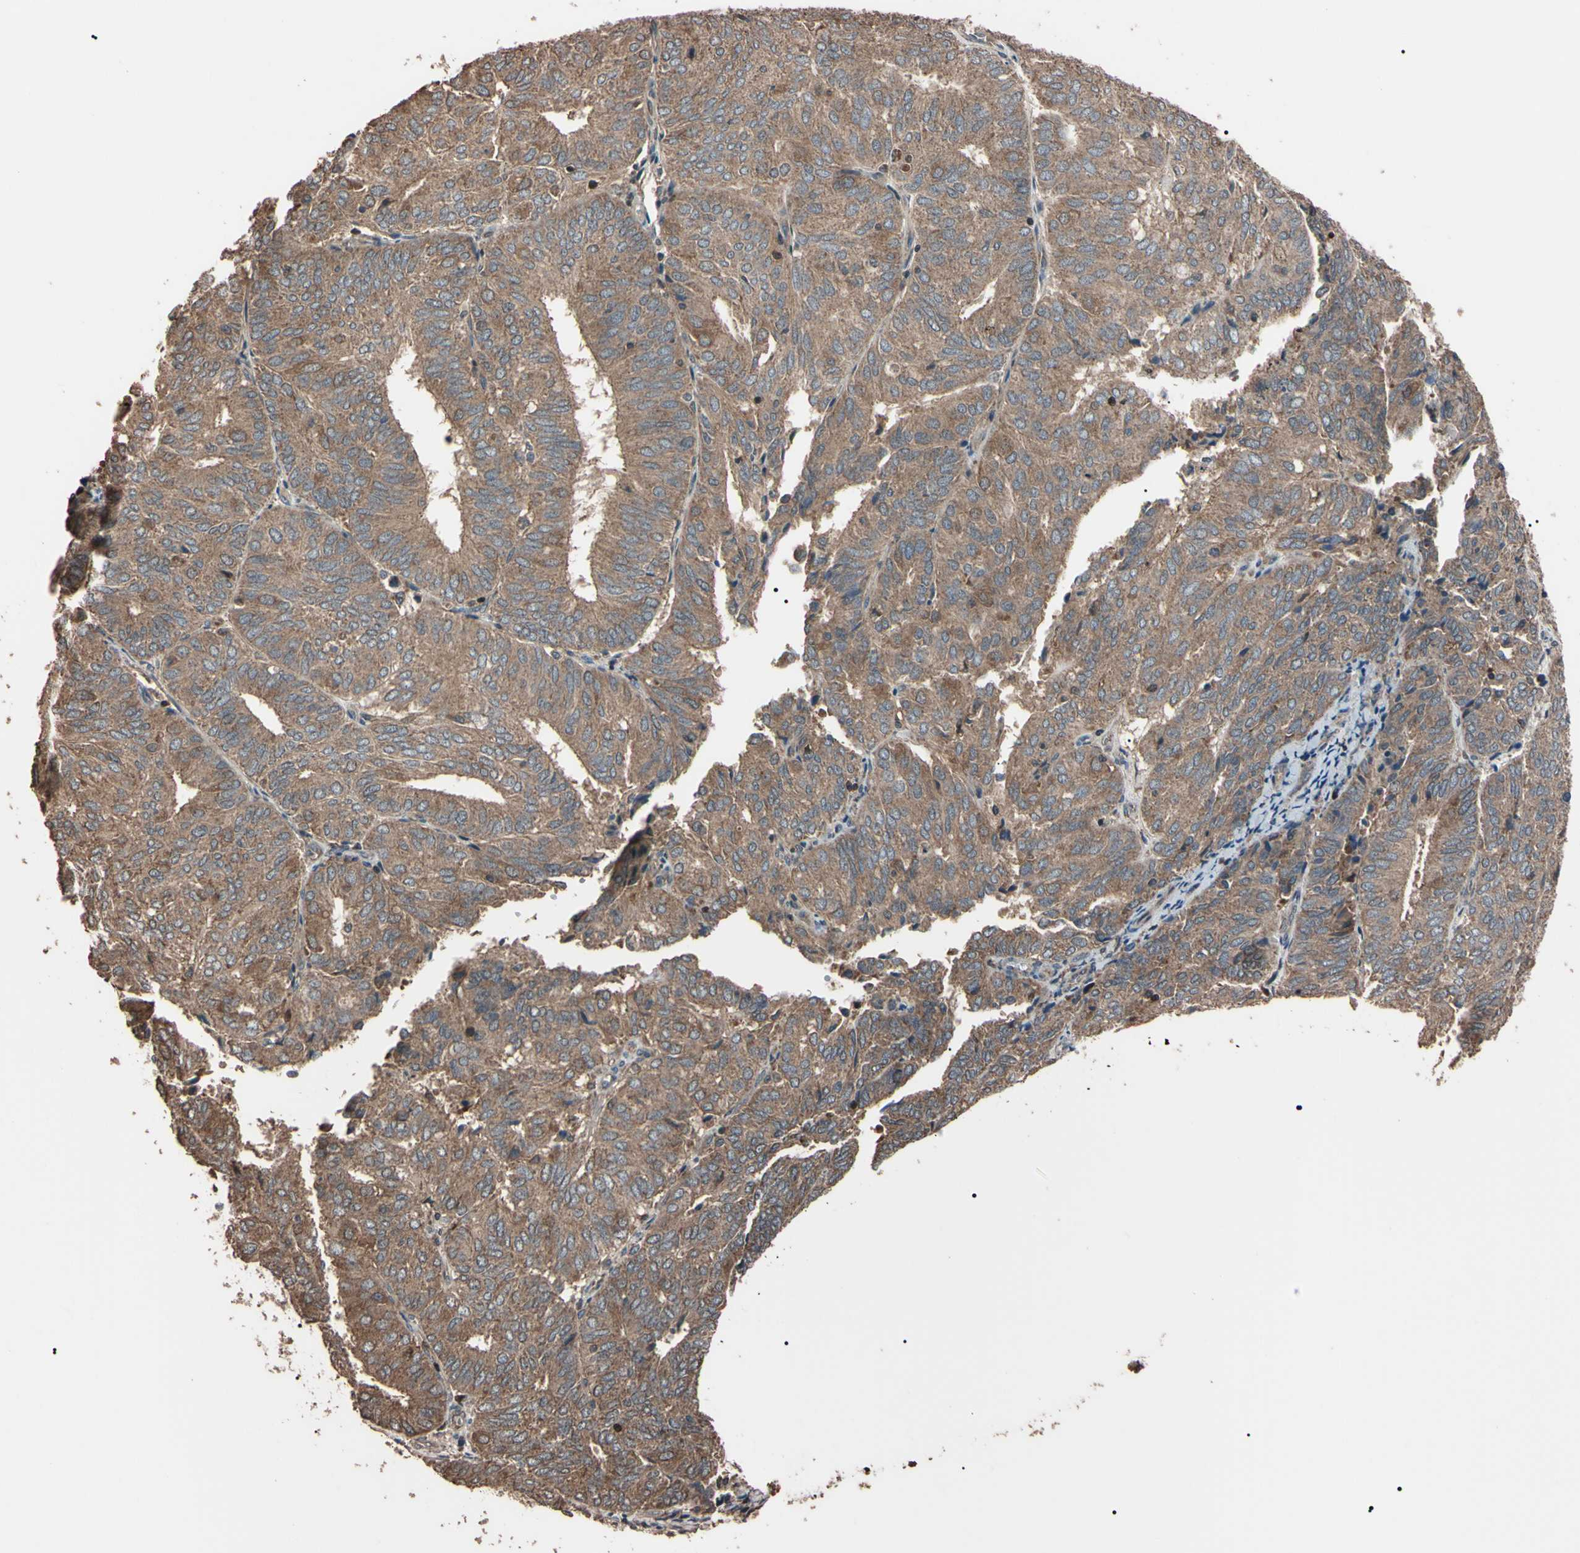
{"staining": {"intensity": "moderate", "quantity": ">75%", "location": "cytoplasmic/membranous"}, "tissue": "endometrial cancer", "cell_type": "Tumor cells", "image_type": "cancer", "snomed": [{"axis": "morphology", "description": "Adenocarcinoma, NOS"}, {"axis": "topography", "description": "Uterus"}], "caption": "Endometrial adenocarcinoma stained for a protein (brown) exhibits moderate cytoplasmic/membranous positive staining in approximately >75% of tumor cells.", "gene": "TNFRSF1A", "patient": {"sex": "female", "age": 60}}